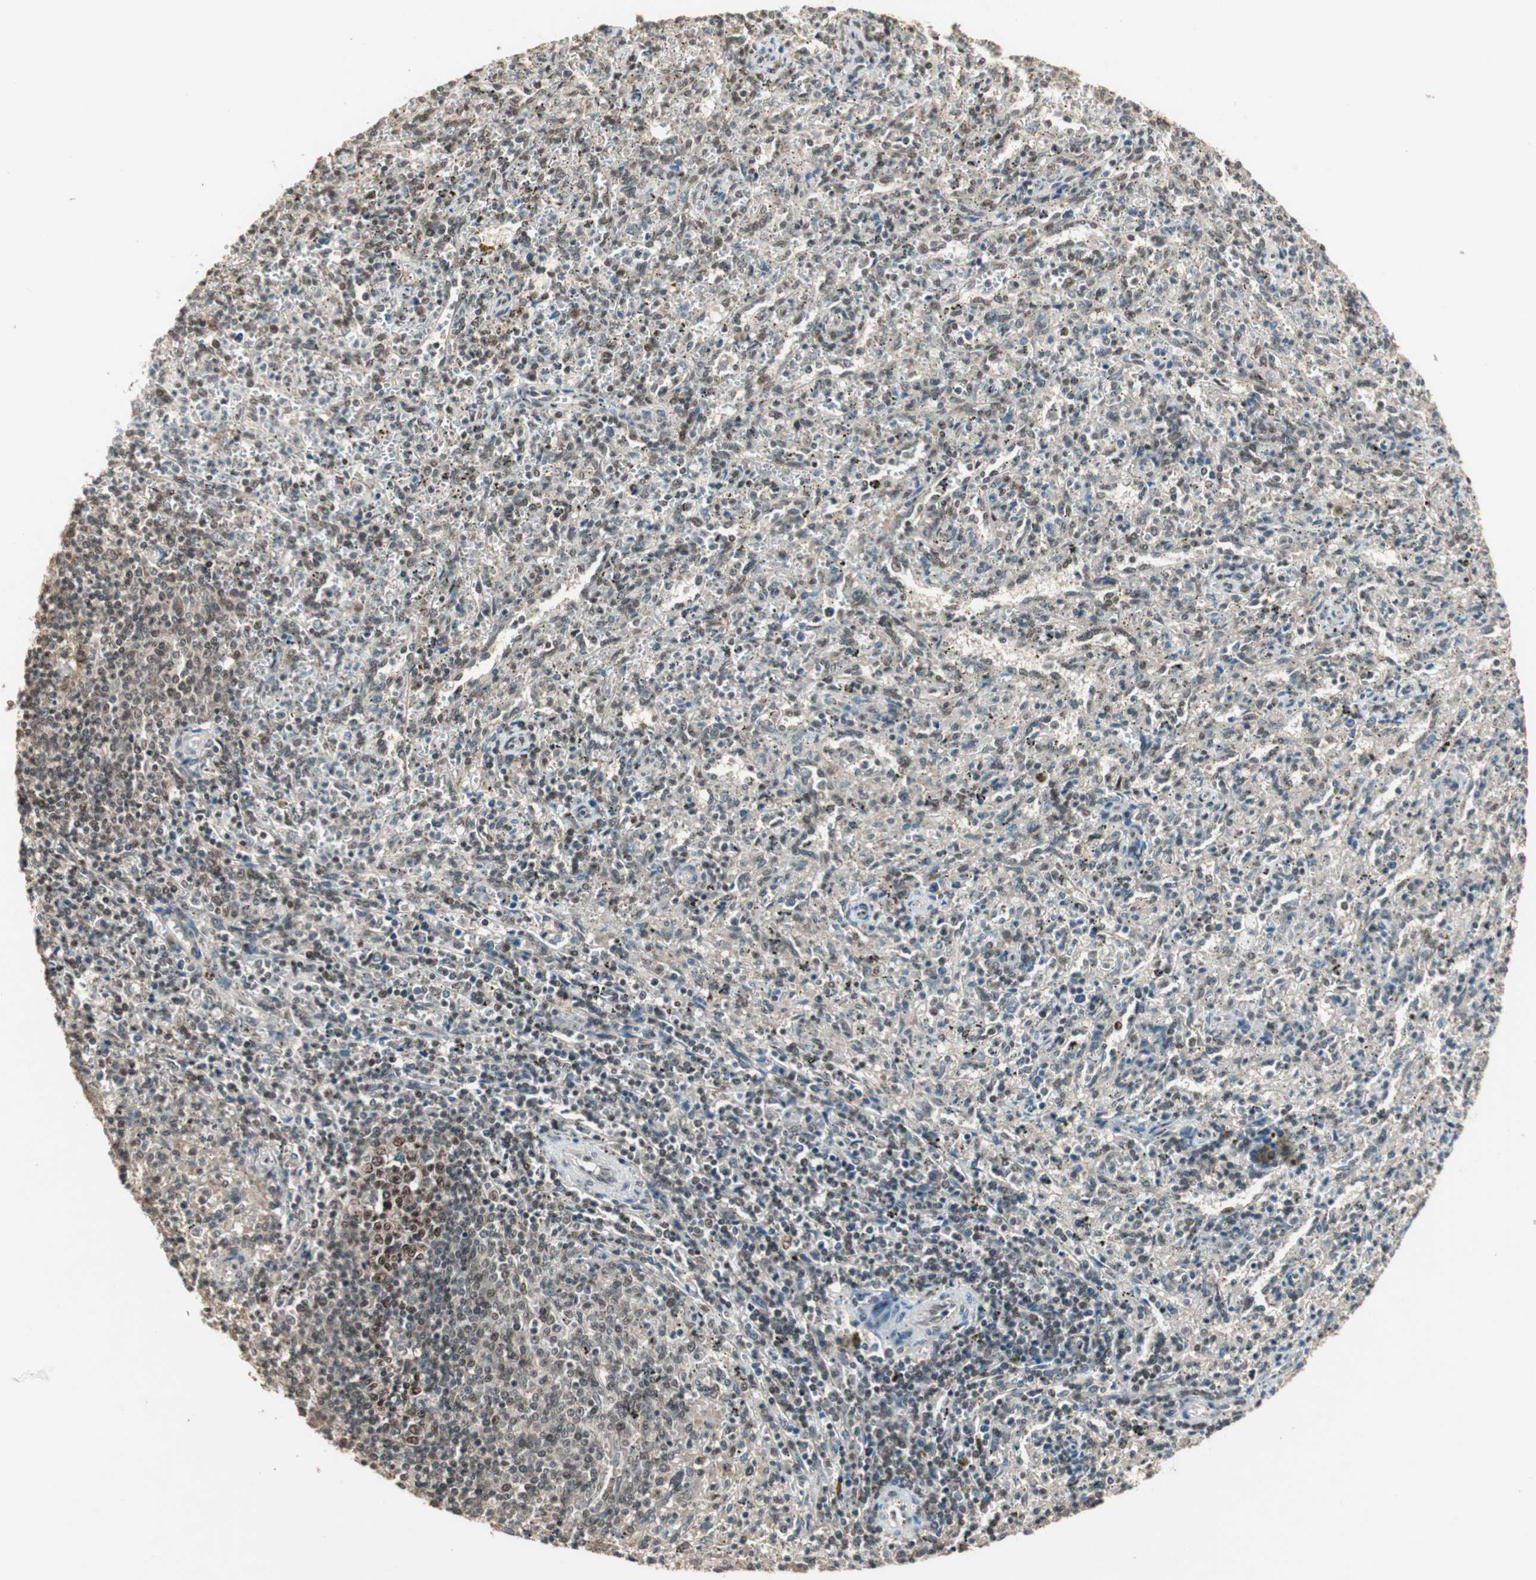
{"staining": {"intensity": "moderate", "quantity": "25%-75%", "location": "nuclear"}, "tissue": "spleen", "cell_type": "Cells in red pulp", "image_type": "normal", "snomed": [{"axis": "morphology", "description": "Normal tissue, NOS"}, {"axis": "topography", "description": "Spleen"}], "caption": "An immunohistochemistry (IHC) image of unremarkable tissue is shown. Protein staining in brown shows moderate nuclear positivity in spleen within cells in red pulp.", "gene": "MDC1", "patient": {"sex": "female", "age": 10}}